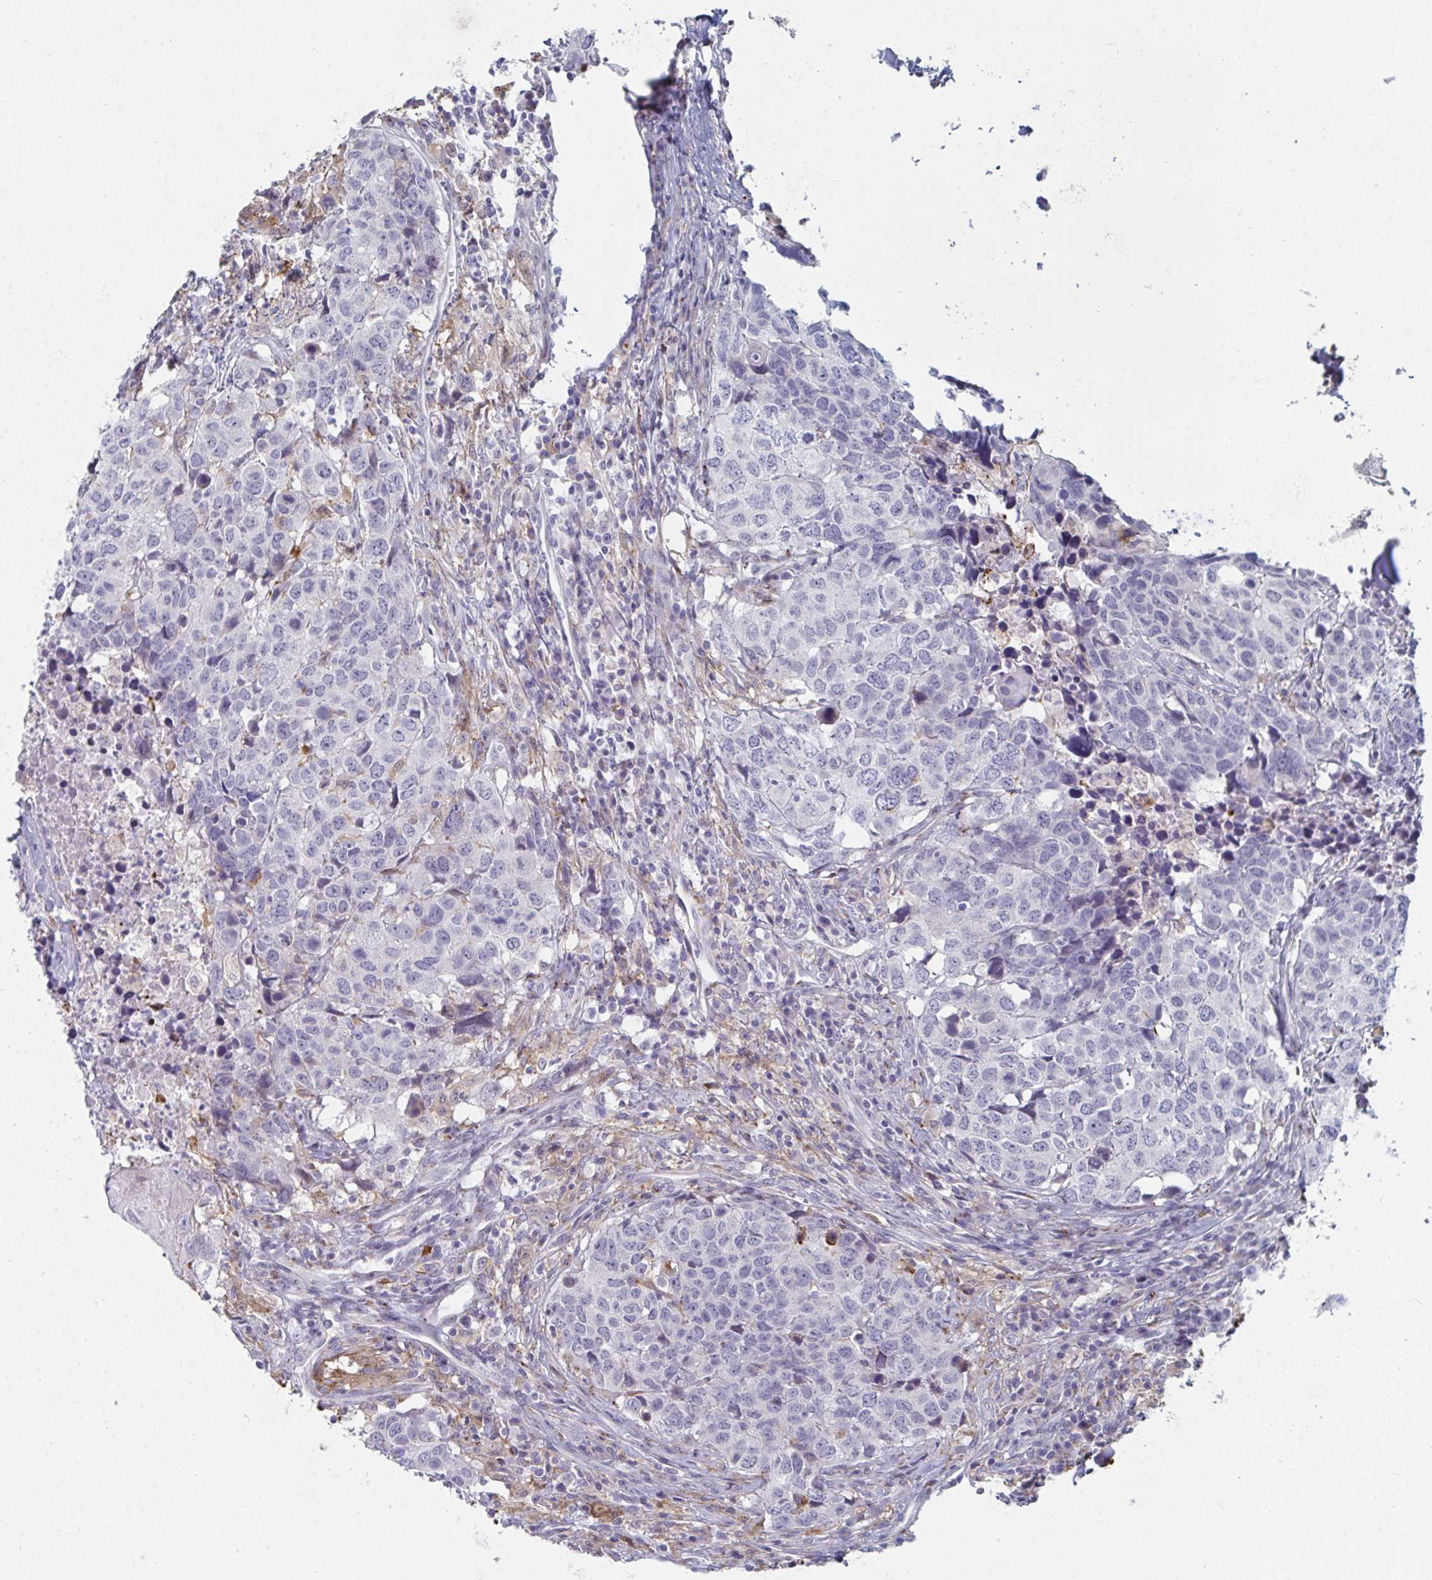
{"staining": {"intensity": "negative", "quantity": "none", "location": "none"}, "tissue": "head and neck cancer", "cell_type": "Tumor cells", "image_type": "cancer", "snomed": [{"axis": "morphology", "description": "Normal tissue, NOS"}, {"axis": "morphology", "description": "Squamous cell carcinoma, NOS"}, {"axis": "topography", "description": "Skeletal muscle"}, {"axis": "topography", "description": "Vascular tissue"}, {"axis": "topography", "description": "Peripheral nerve tissue"}, {"axis": "topography", "description": "Head-Neck"}], "caption": "An immunohistochemistry histopathology image of head and neck cancer (squamous cell carcinoma) is shown. There is no staining in tumor cells of head and neck cancer (squamous cell carcinoma).", "gene": "PSMG1", "patient": {"sex": "male", "age": 66}}